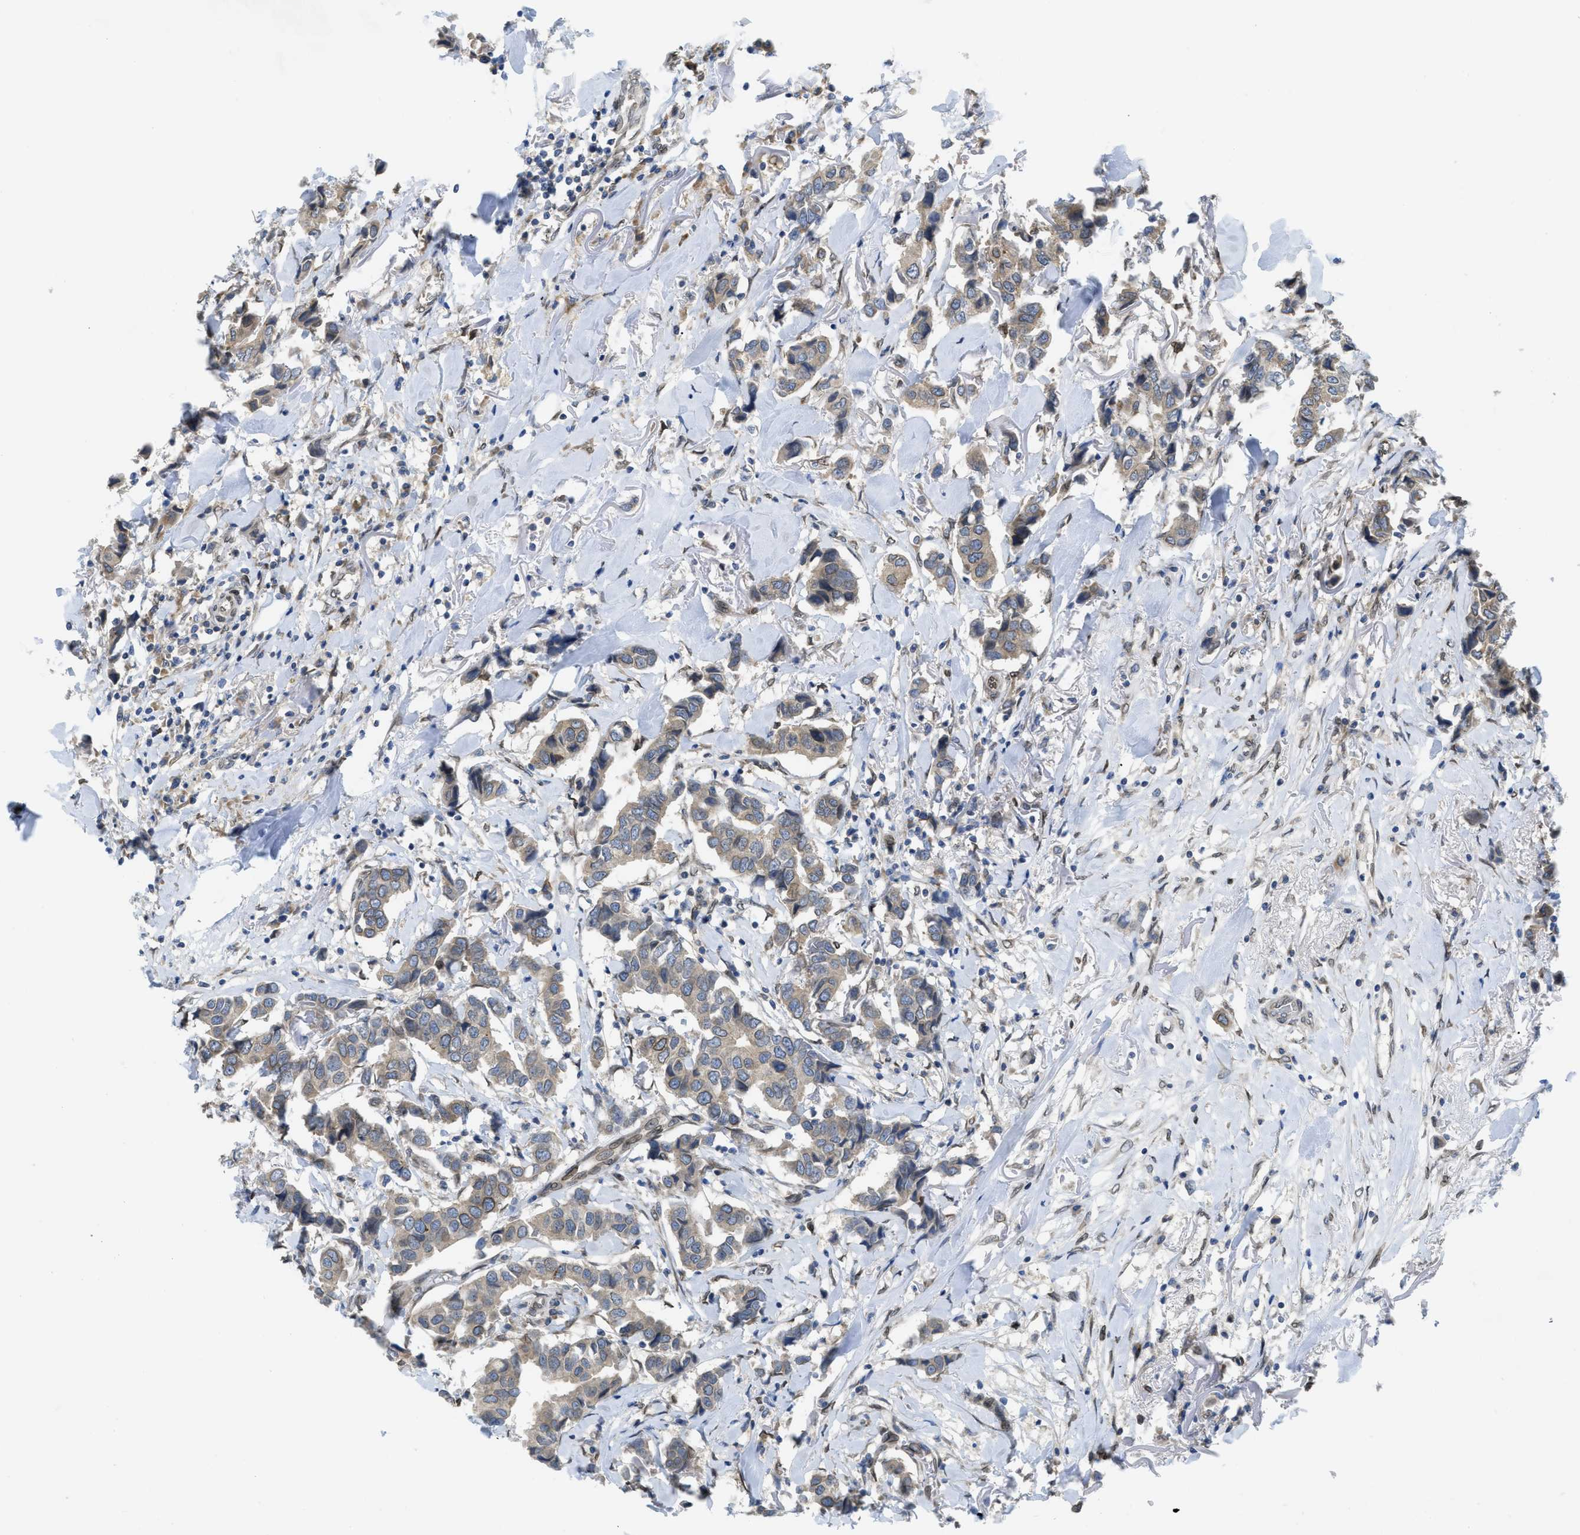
{"staining": {"intensity": "weak", "quantity": ">75%", "location": "cytoplasmic/membranous"}, "tissue": "breast cancer", "cell_type": "Tumor cells", "image_type": "cancer", "snomed": [{"axis": "morphology", "description": "Duct carcinoma"}, {"axis": "topography", "description": "Breast"}], "caption": "A low amount of weak cytoplasmic/membranous staining is appreciated in approximately >75% of tumor cells in breast cancer (intraductal carcinoma) tissue.", "gene": "EIF2AK3", "patient": {"sex": "female", "age": 80}}